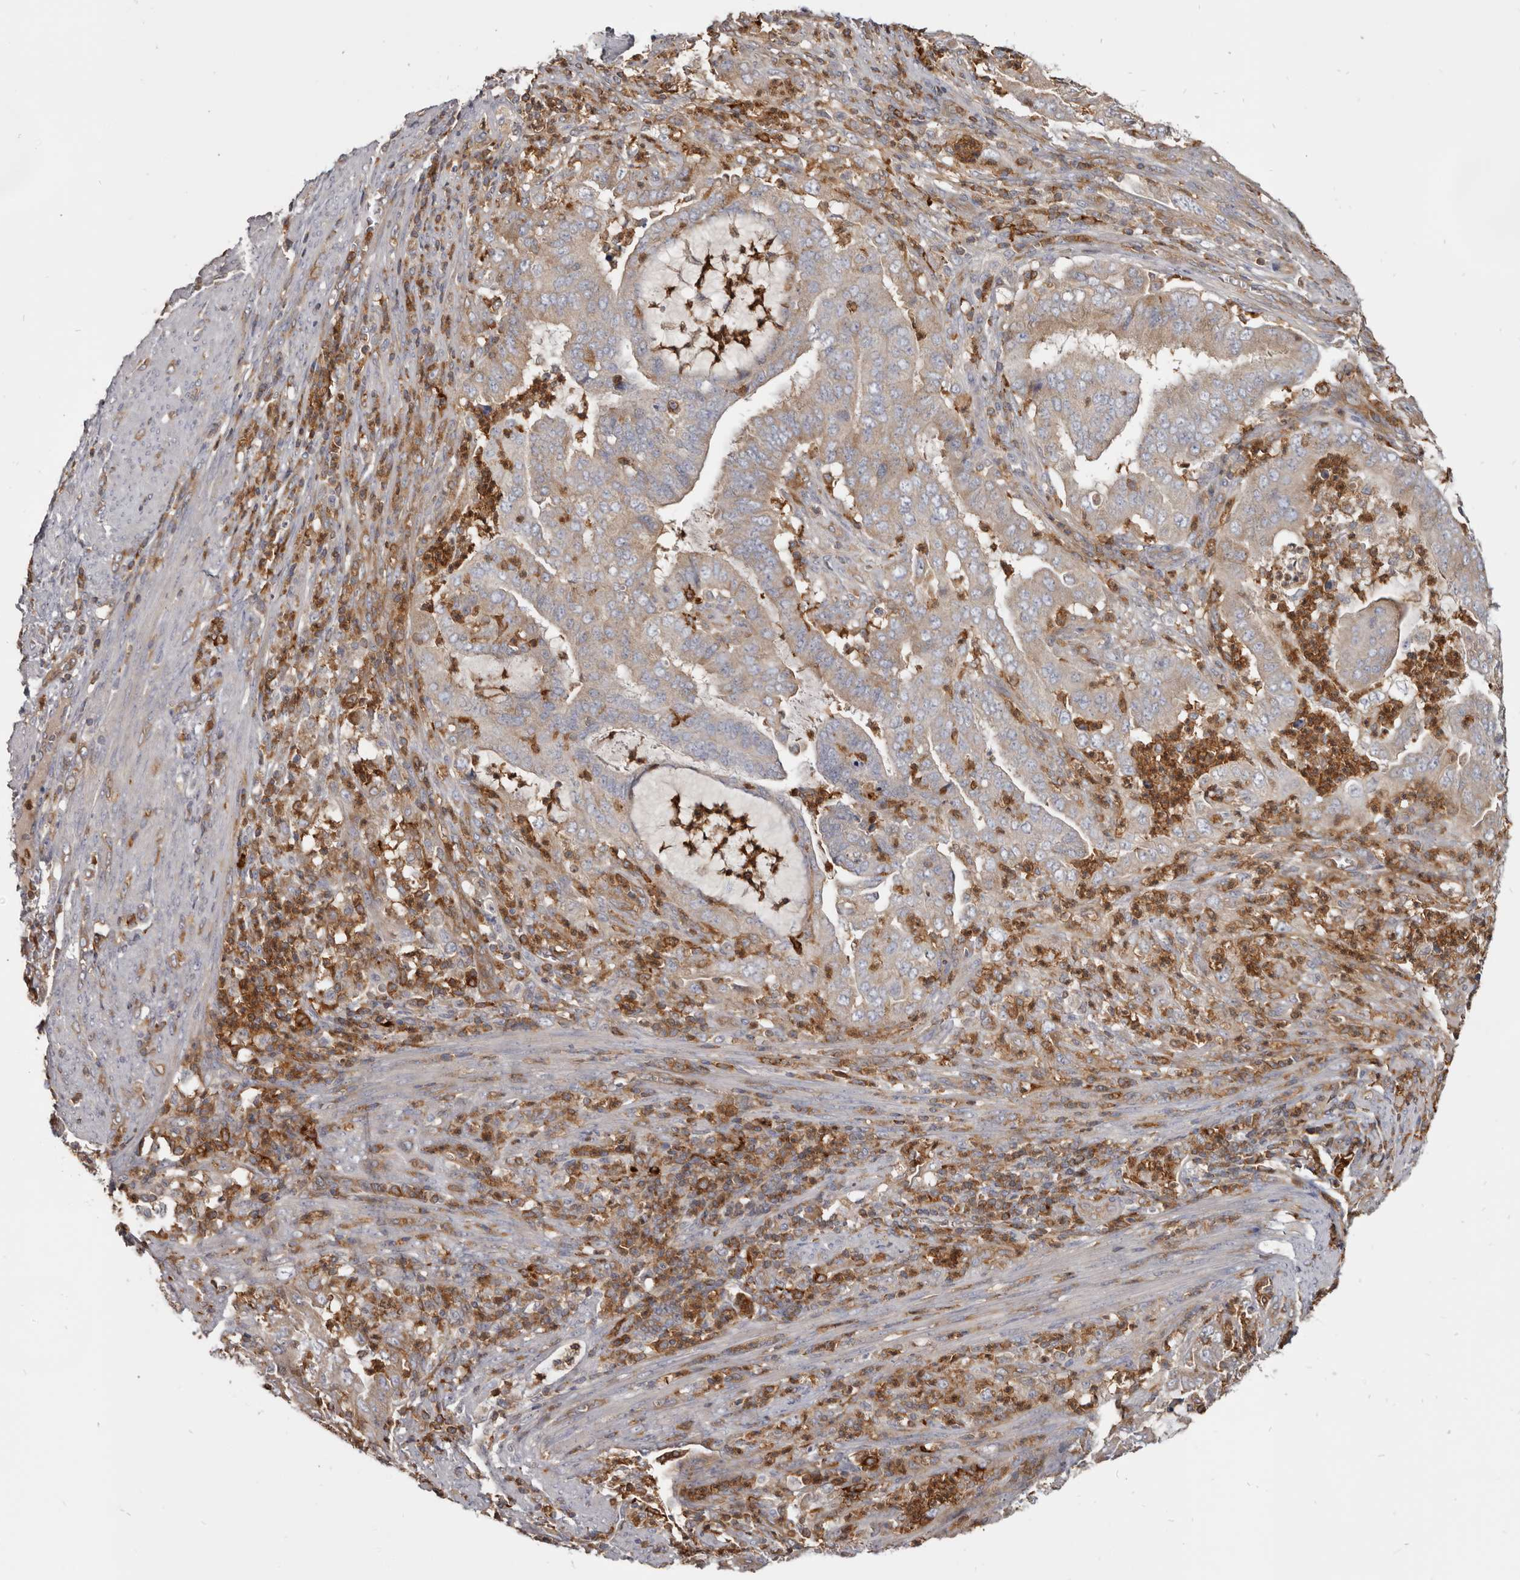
{"staining": {"intensity": "moderate", "quantity": ">75%", "location": "cytoplasmic/membranous"}, "tissue": "endometrial cancer", "cell_type": "Tumor cells", "image_type": "cancer", "snomed": [{"axis": "morphology", "description": "Adenocarcinoma, NOS"}, {"axis": "topography", "description": "Endometrium"}], "caption": "The micrograph exhibits staining of adenocarcinoma (endometrial), revealing moderate cytoplasmic/membranous protein positivity (brown color) within tumor cells.", "gene": "CBL", "patient": {"sex": "female", "age": 51}}